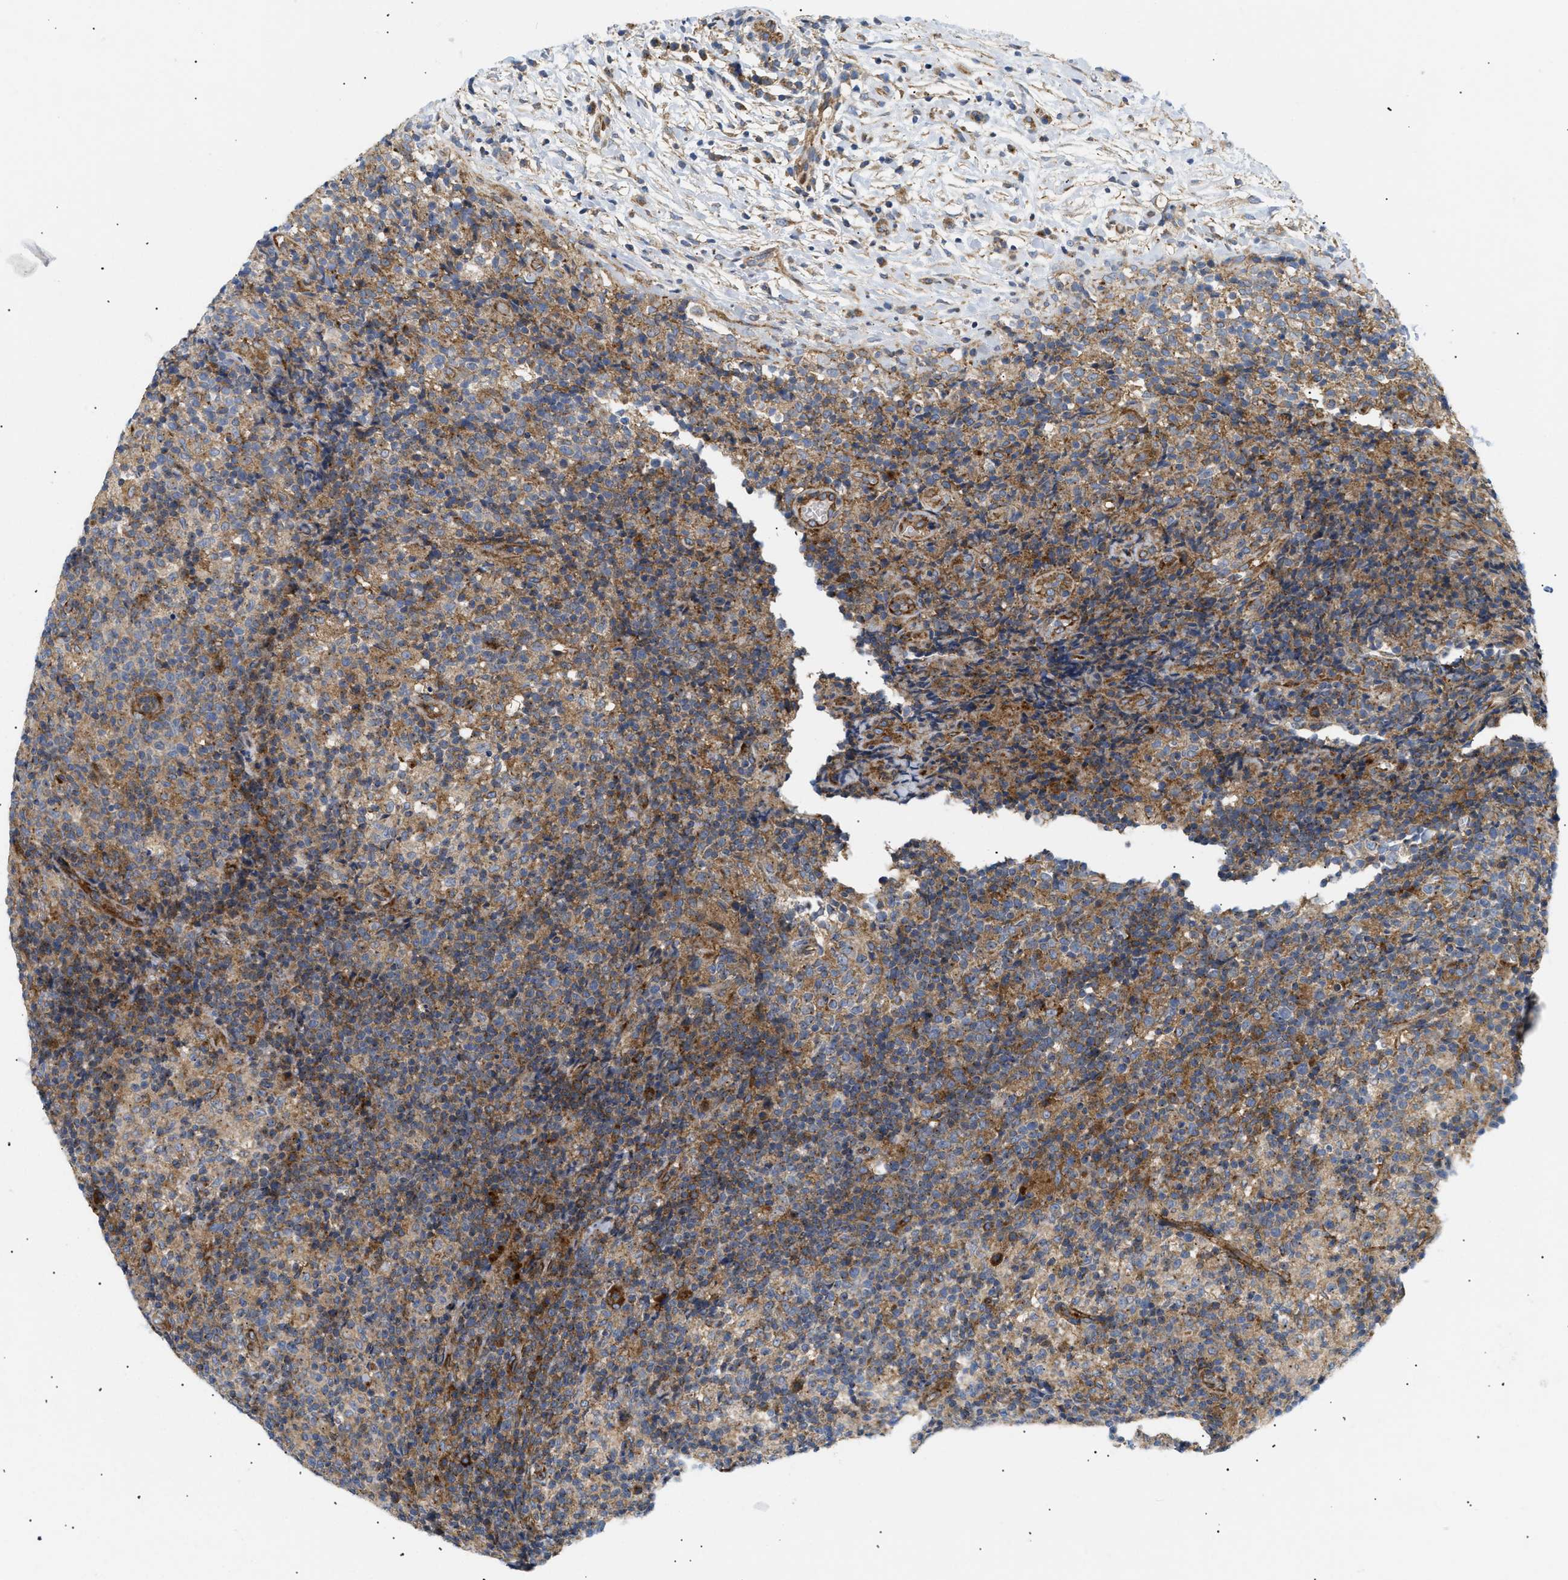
{"staining": {"intensity": "moderate", "quantity": ">75%", "location": "cytoplasmic/membranous"}, "tissue": "lymph node", "cell_type": "Germinal center cells", "image_type": "normal", "snomed": [{"axis": "morphology", "description": "Normal tissue, NOS"}, {"axis": "morphology", "description": "Inflammation, NOS"}, {"axis": "topography", "description": "Lymph node"}], "caption": "The immunohistochemical stain labels moderate cytoplasmic/membranous positivity in germinal center cells of benign lymph node.", "gene": "DCTN4", "patient": {"sex": "male", "age": 55}}